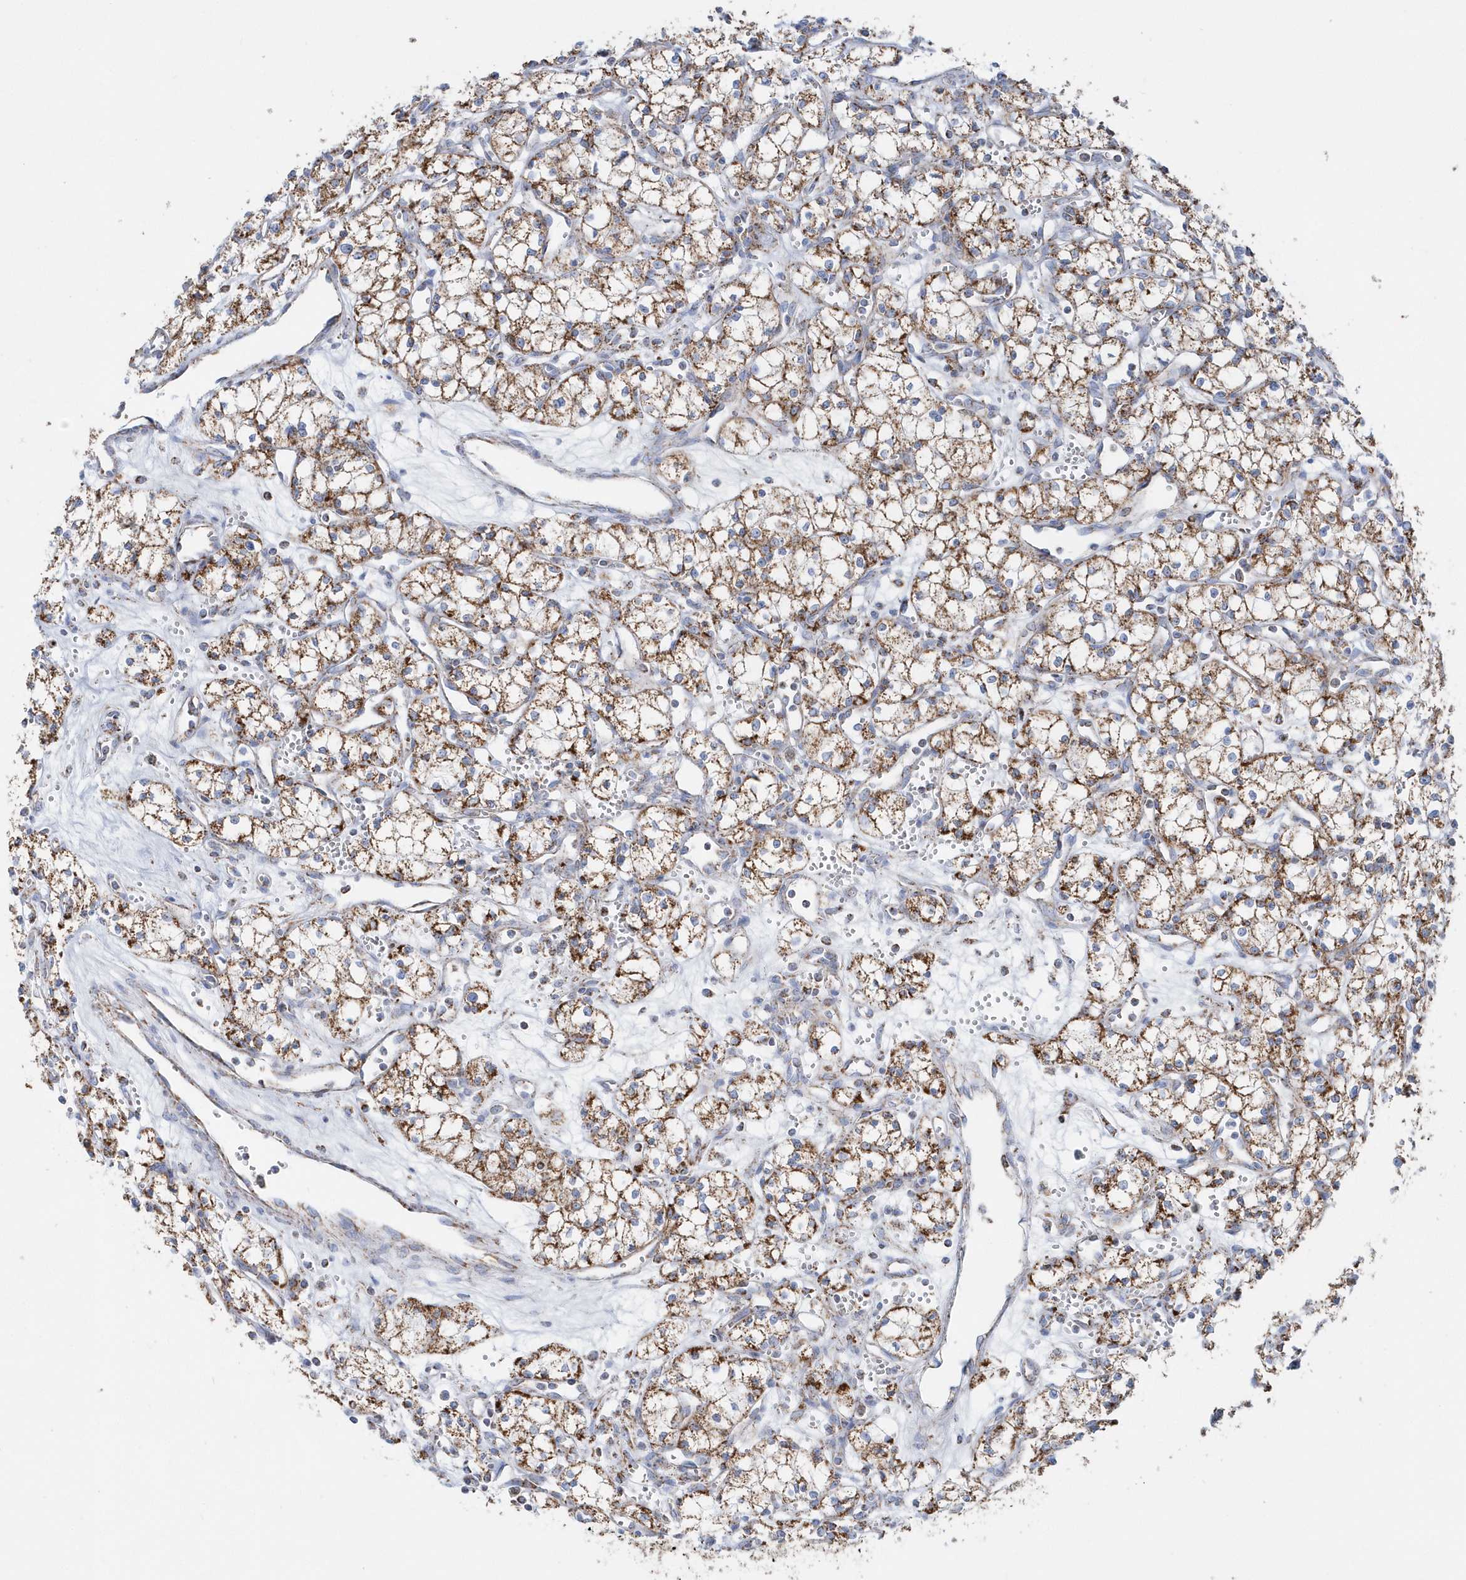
{"staining": {"intensity": "moderate", "quantity": ">75%", "location": "cytoplasmic/membranous"}, "tissue": "renal cancer", "cell_type": "Tumor cells", "image_type": "cancer", "snomed": [{"axis": "morphology", "description": "Adenocarcinoma, NOS"}, {"axis": "topography", "description": "Kidney"}], "caption": "Moderate cytoplasmic/membranous protein positivity is appreciated in approximately >75% of tumor cells in adenocarcinoma (renal).", "gene": "TMCO6", "patient": {"sex": "male", "age": 59}}